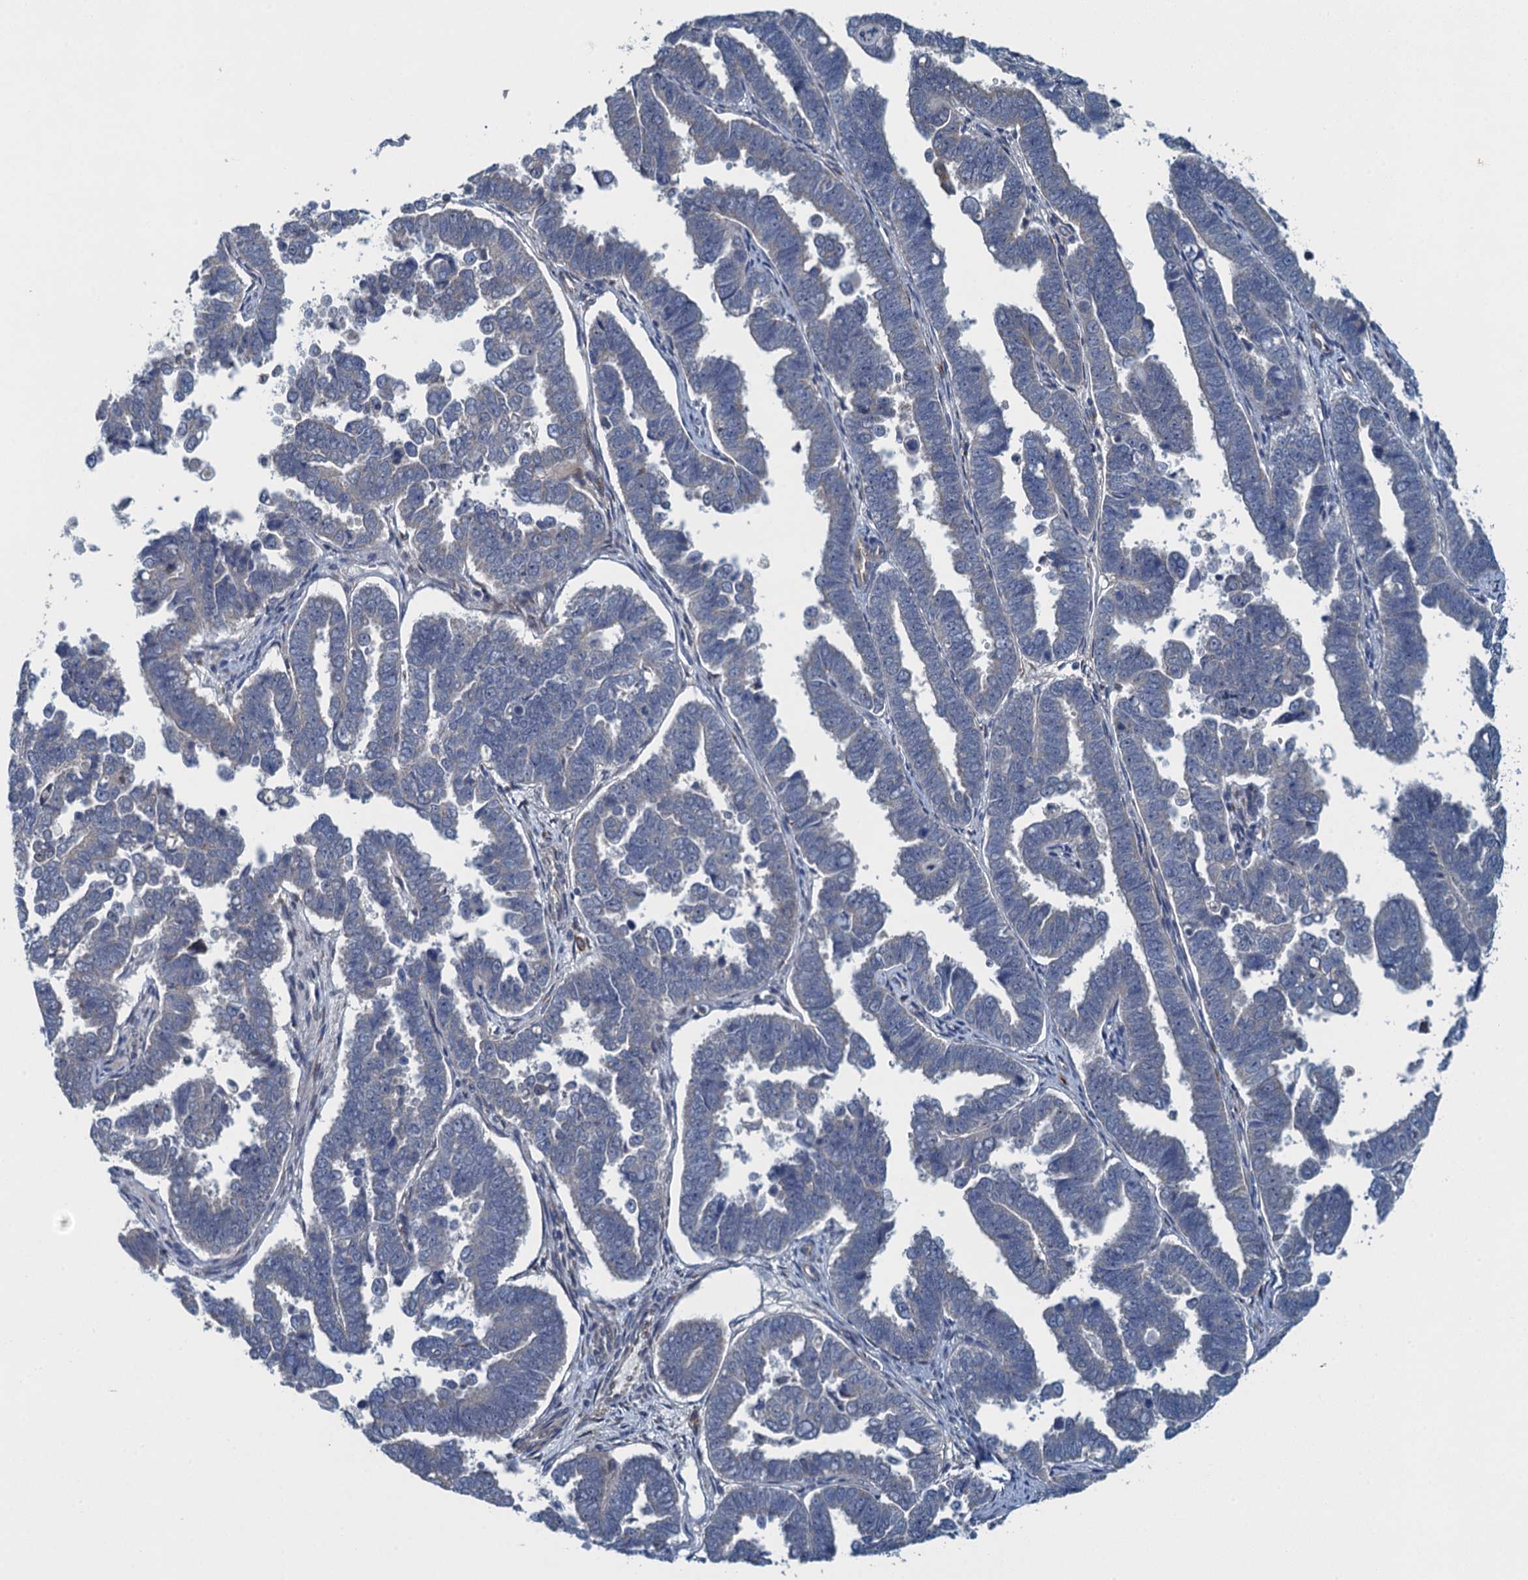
{"staining": {"intensity": "negative", "quantity": "none", "location": "none"}, "tissue": "endometrial cancer", "cell_type": "Tumor cells", "image_type": "cancer", "snomed": [{"axis": "morphology", "description": "Adenocarcinoma, NOS"}, {"axis": "topography", "description": "Endometrium"}], "caption": "Immunohistochemistry photomicrograph of neoplastic tissue: human endometrial adenocarcinoma stained with DAB exhibits no significant protein expression in tumor cells.", "gene": "ALG2", "patient": {"sex": "female", "age": 75}}